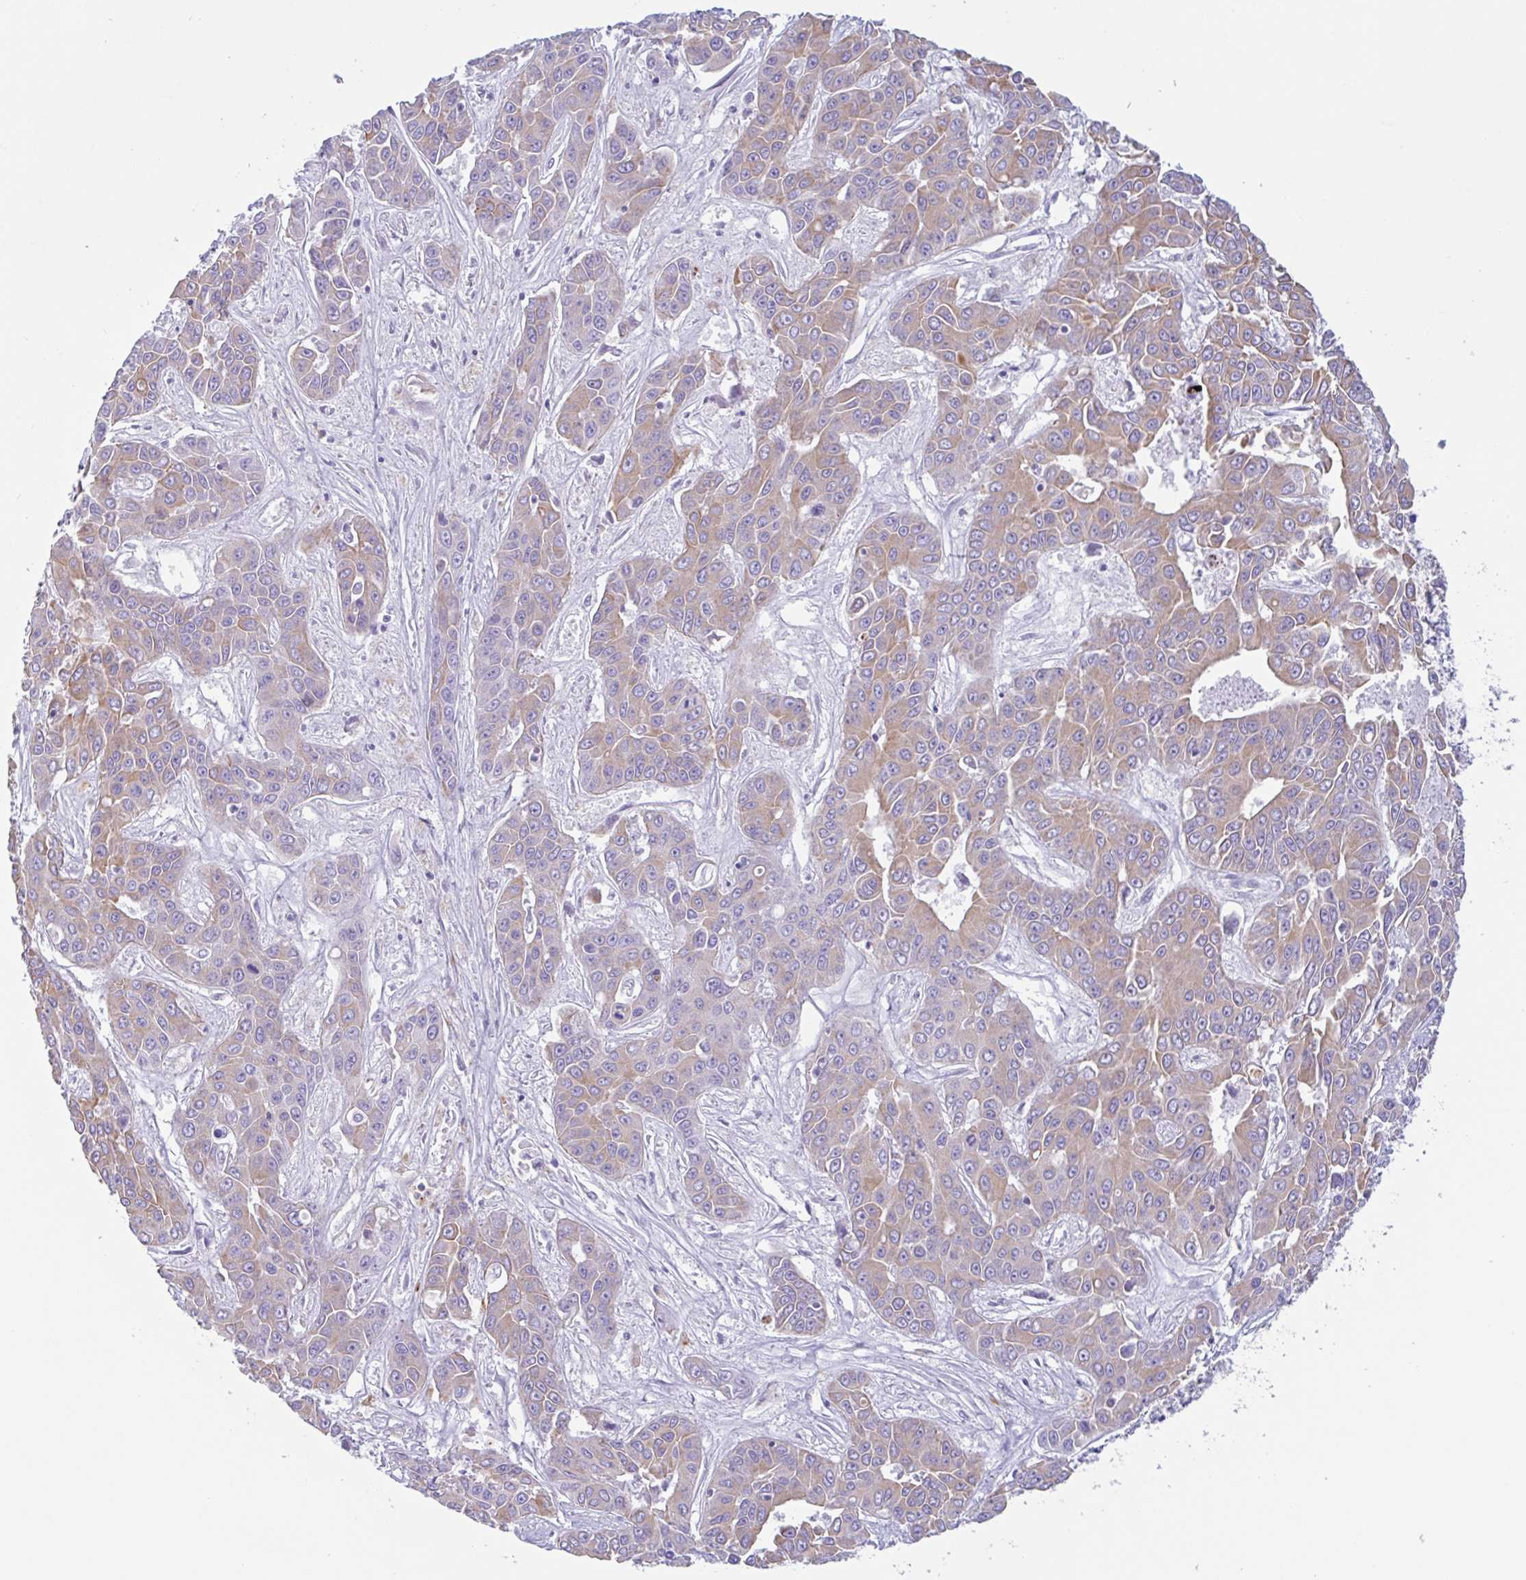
{"staining": {"intensity": "moderate", "quantity": ">75%", "location": "cytoplasmic/membranous"}, "tissue": "liver cancer", "cell_type": "Tumor cells", "image_type": "cancer", "snomed": [{"axis": "morphology", "description": "Cholangiocarcinoma"}, {"axis": "topography", "description": "Liver"}], "caption": "There is medium levels of moderate cytoplasmic/membranous staining in tumor cells of liver cancer, as demonstrated by immunohistochemical staining (brown color).", "gene": "DTWD2", "patient": {"sex": "female", "age": 52}}